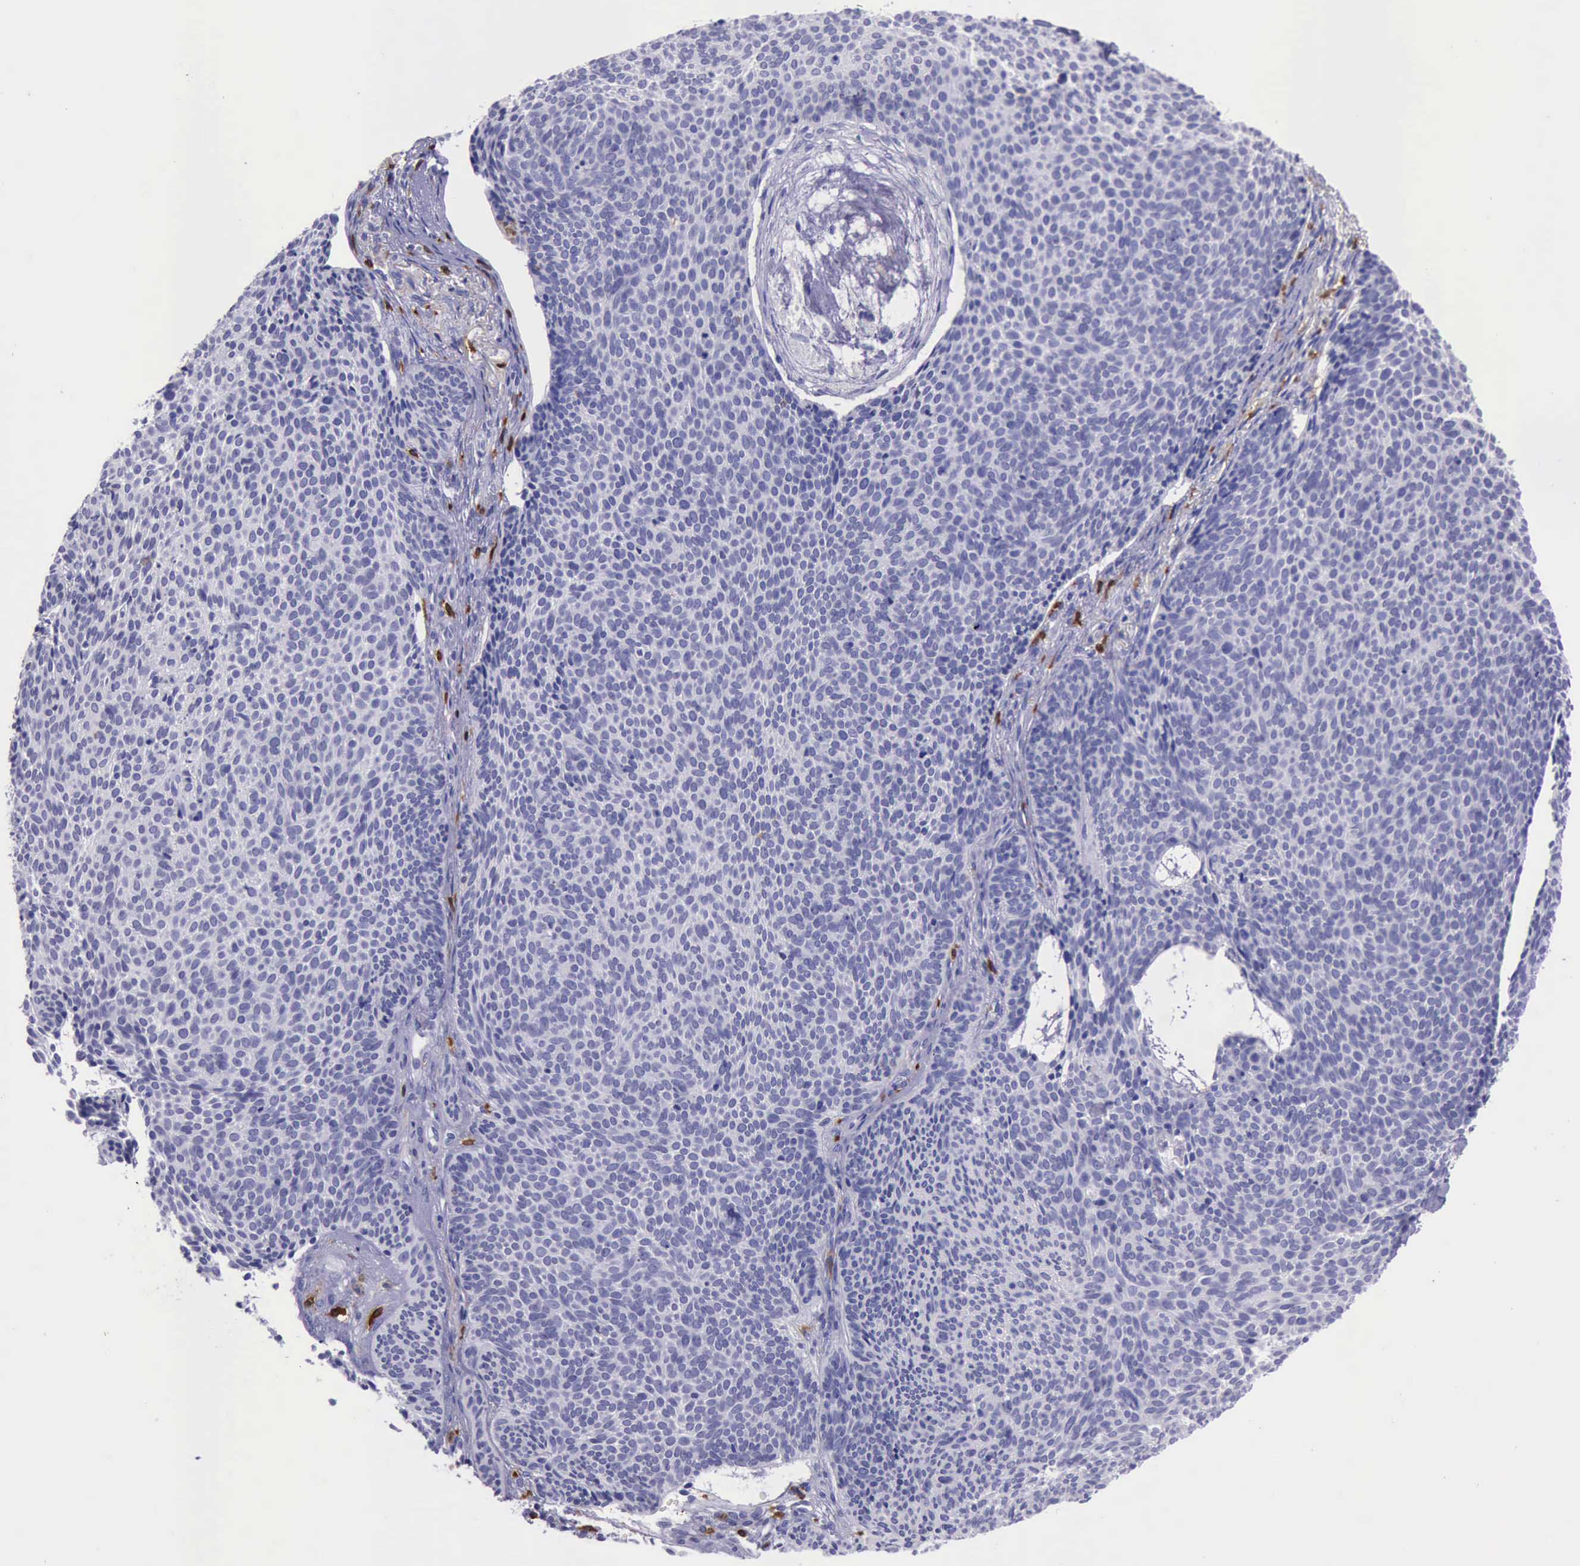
{"staining": {"intensity": "negative", "quantity": "none", "location": "none"}, "tissue": "skin cancer", "cell_type": "Tumor cells", "image_type": "cancer", "snomed": [{"axis": "morphology", "description": "Basal cell carcinoma"}, {"axis": "topography", "description": "Skin"}], "caption": "An IHC histopathology image of skin cancer is shown. There is no staining in tumor cells of skin cancer.", "gene": "BTK", "patient": {"sex": "male", "age": 84}}